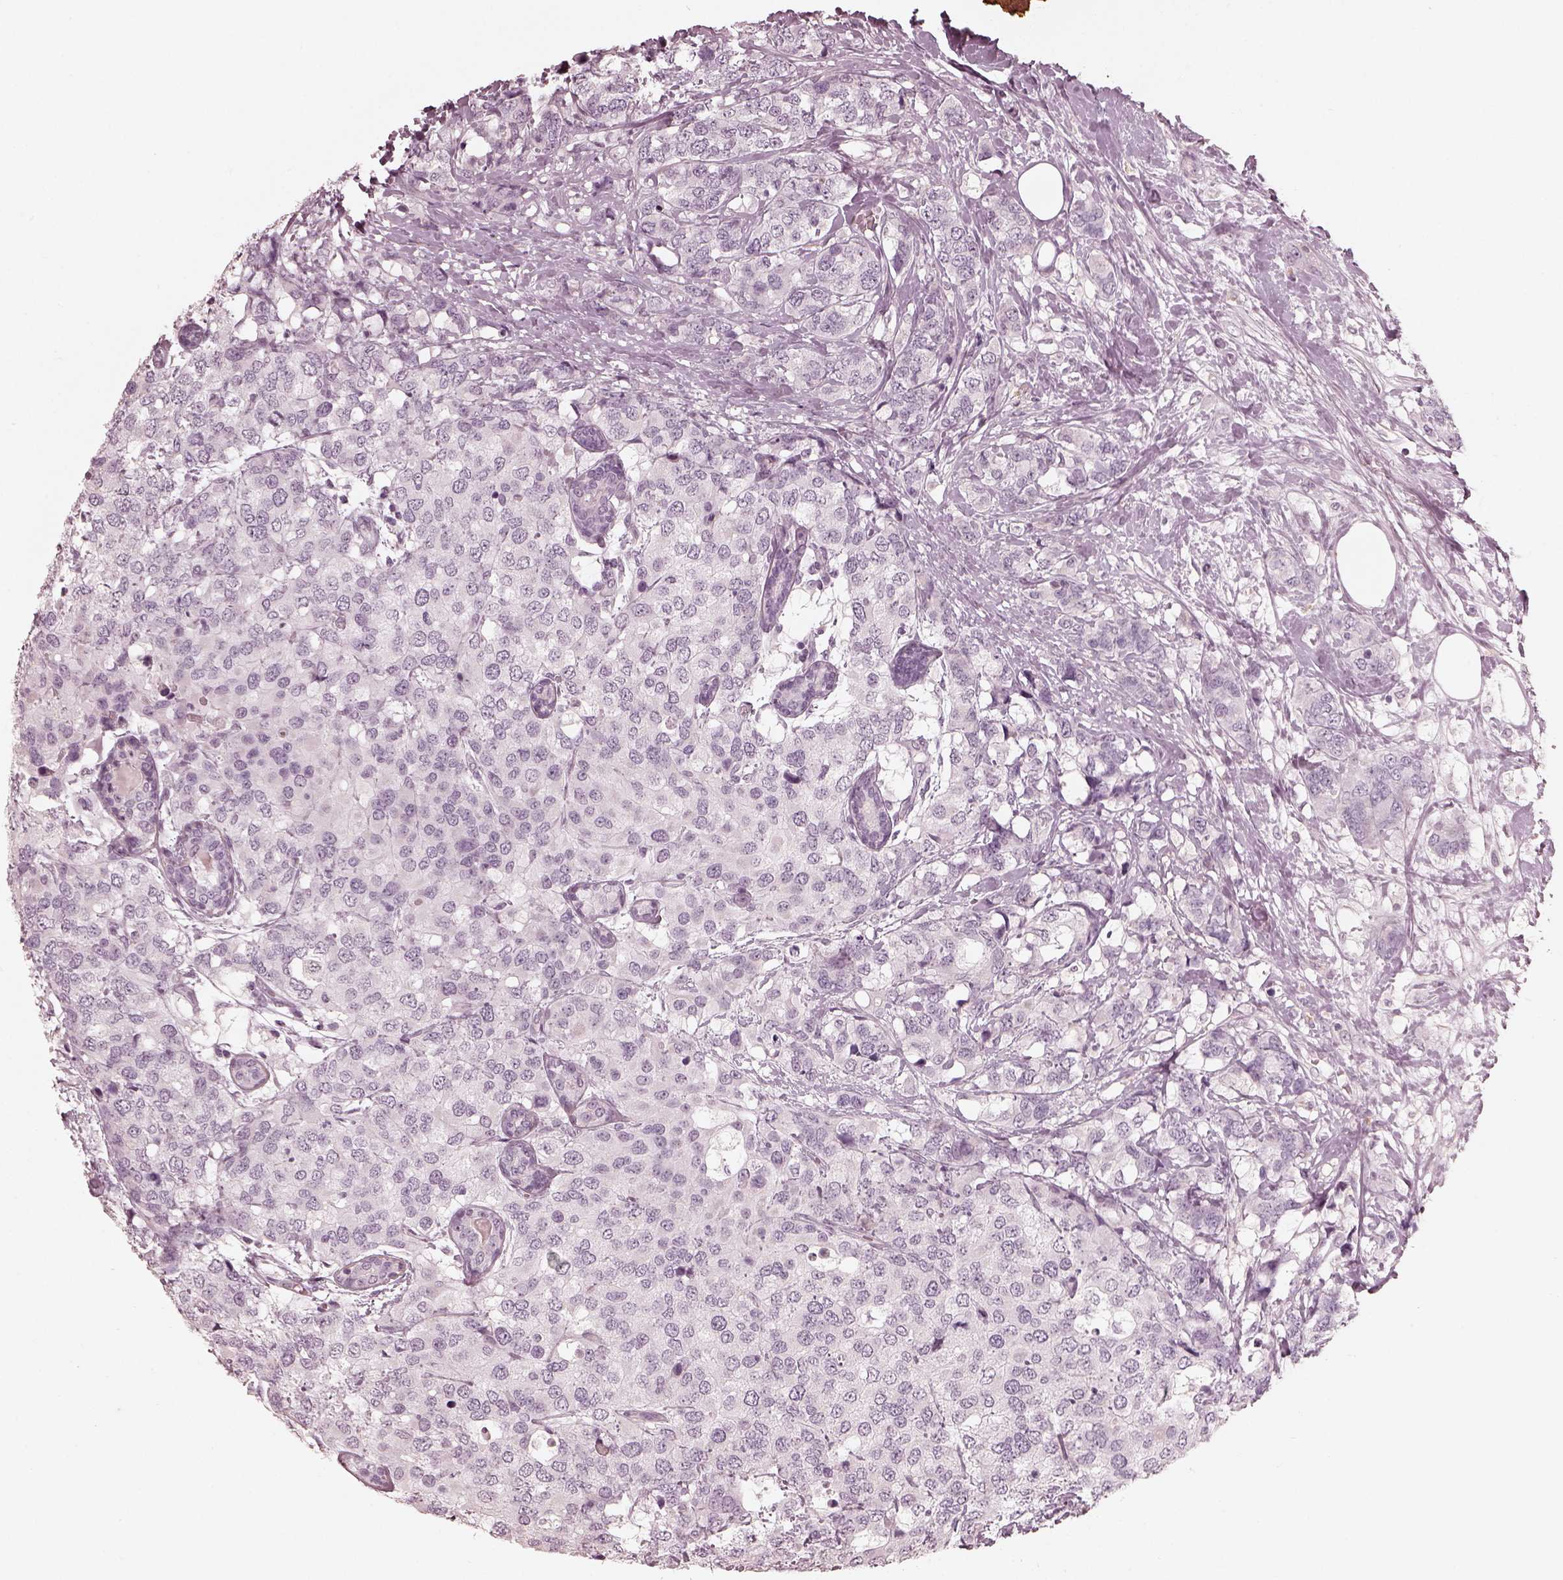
{"staining": {"intensity": "negative", "quantity": "none", "location": "none"}, "tissue": "breast cancer", "cell_type": "Tumor cells", "image_type": "cancer", "snomed": [{"axis": "morphology", "description": "Lobular carcinoma"}, {"axis": "topography", "description": "Breast"}], "caption": "Immunohistochemistry micrograph of neoplastic tissue: human breast lobular carcinoma stained with DAB displays no significant protein expression in tumor cells.", "gene": "ADRB3", "patient": {"sex": "female", "age": 59}}